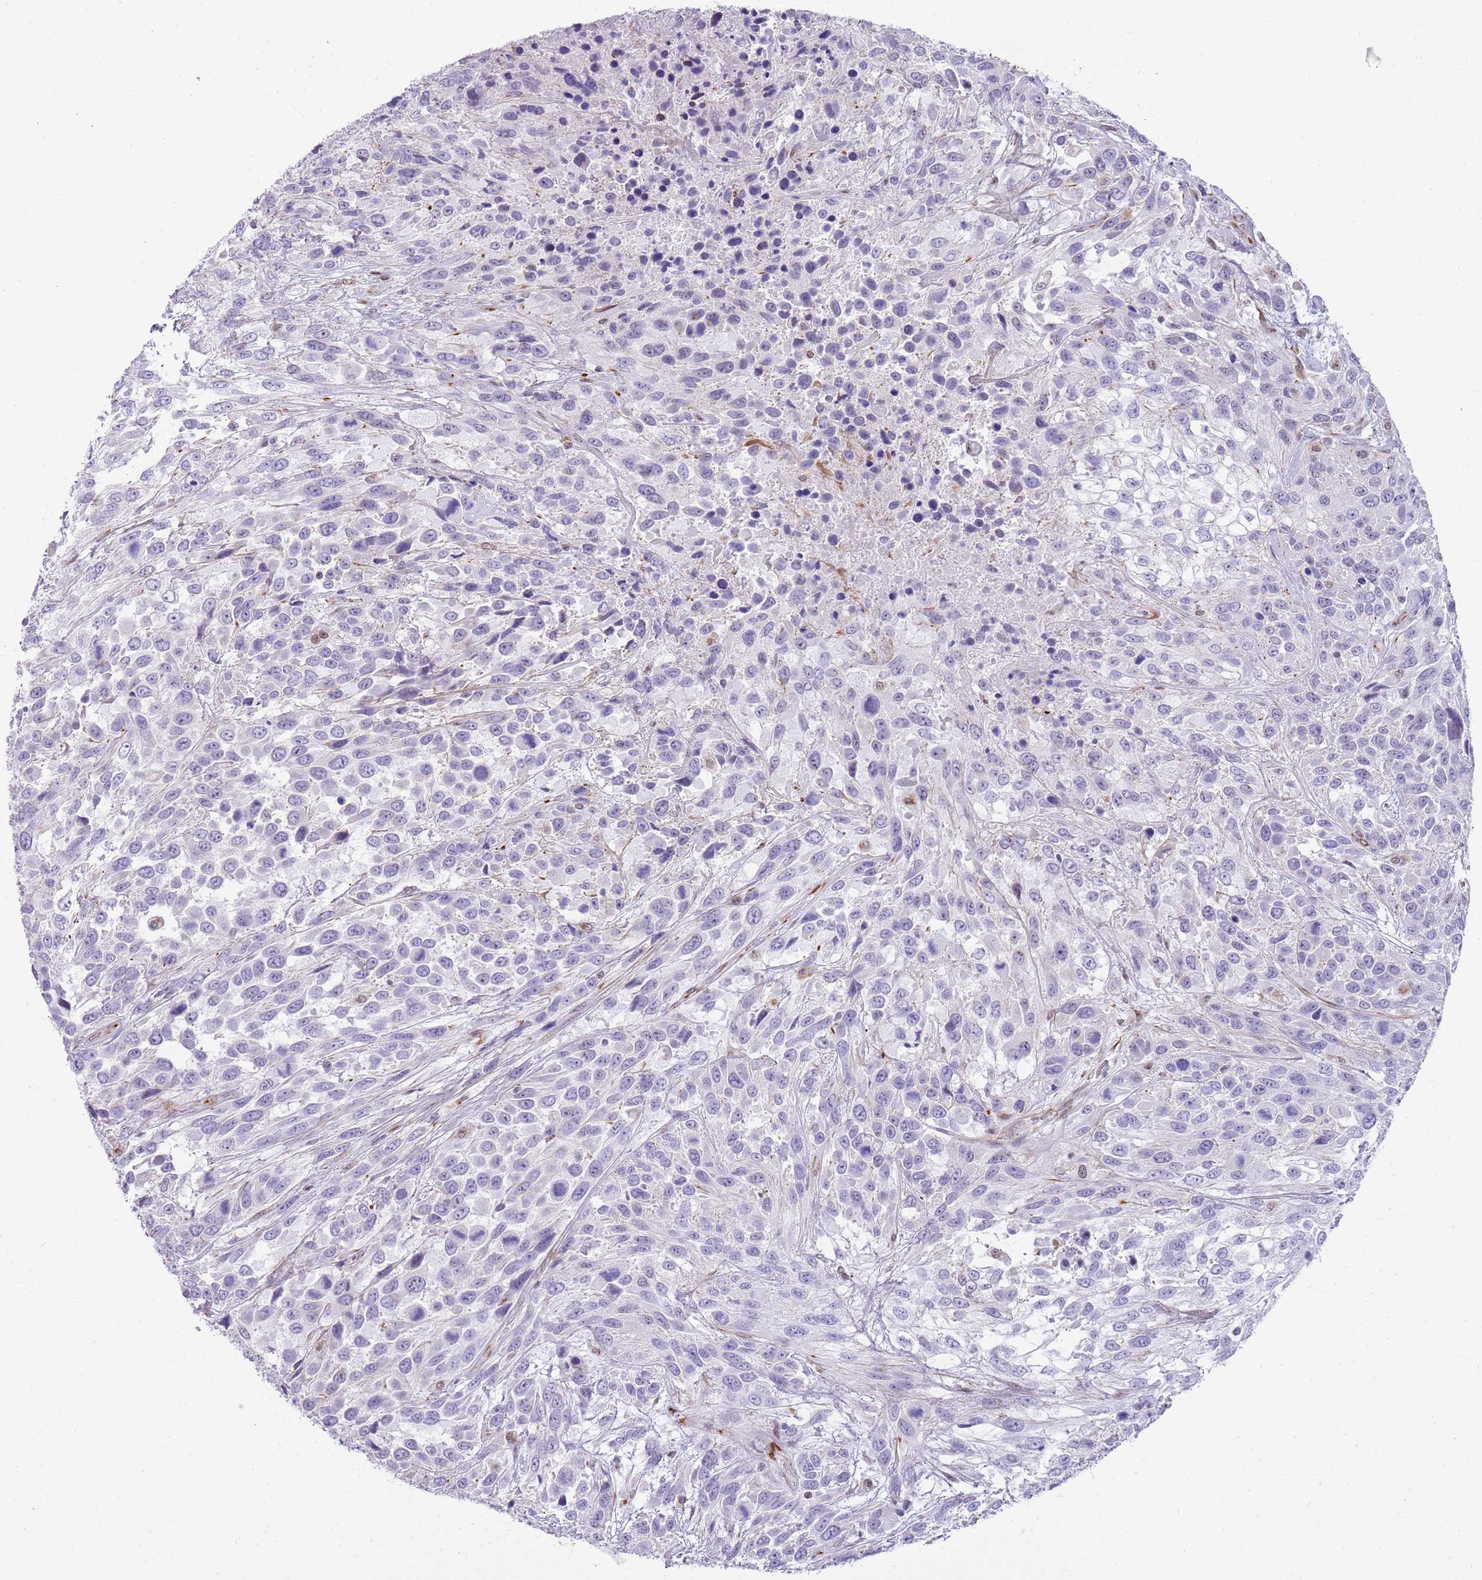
{"staining": {"intensity": "negative", "quantity": "none", "location": "none"}, "tissue": "urothelial cancer", "cell_type": "Tumor cells", "image_type": "cancer", "snomed": [{"axis": "morphology", "description": "Urothelial carcinoma, High grade"}, {"axis": "topography", "description": "Urinary bladder"}], "caption": "DAB immunohistochemical staining of human high-grade urothelial carcinoma shows no significant expression in tumor cells.", "gene": "NBPF3", "patient": {"sex": "female", "age": 70}}